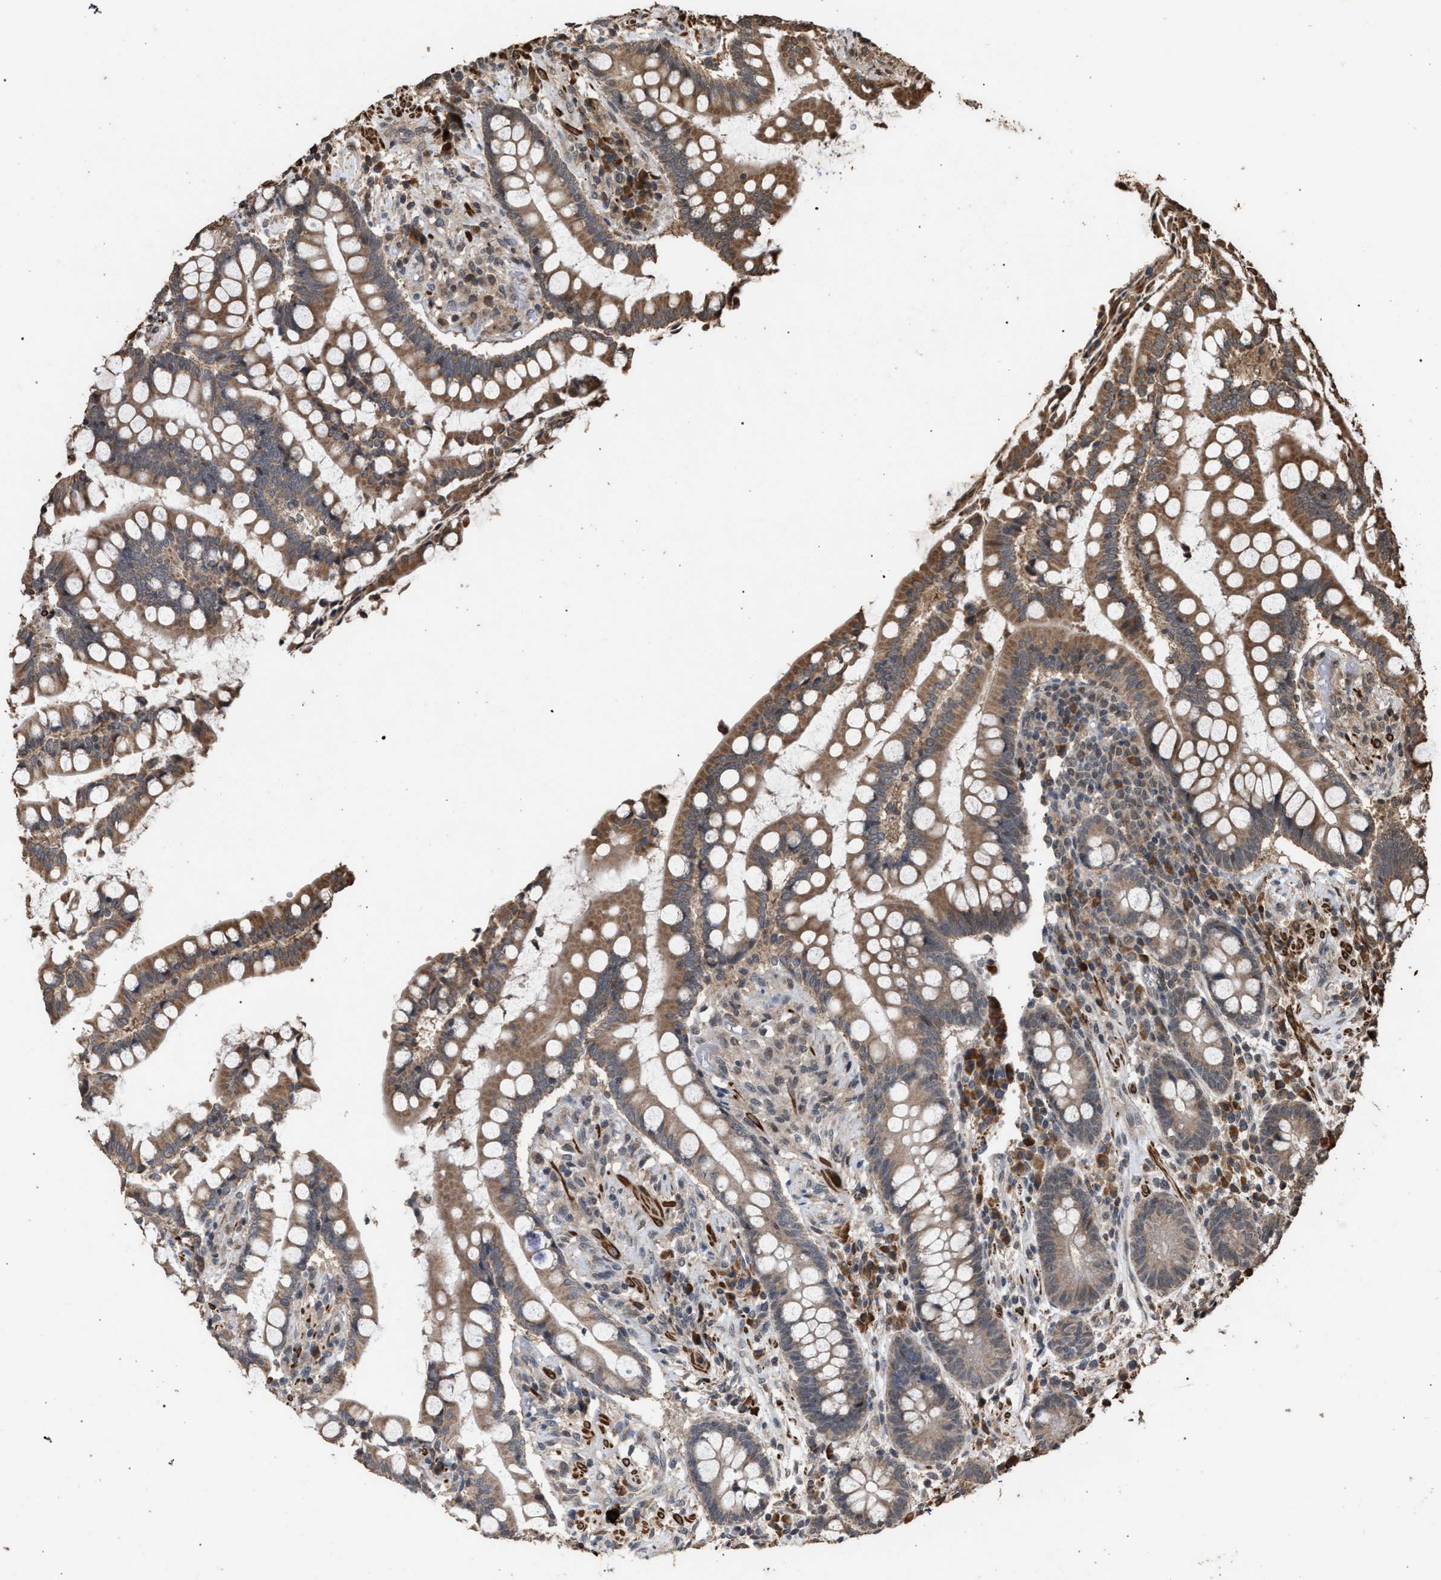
{"staining": {"intensity": "weak", "quantity": ">75%", "location": "cytoplasmic/membranous"}, "tissue": "colon", "cell_type": "Endothelial cells", "image_type": "normal", "snomed": [{"axis": "morphology", "description": "Normal tissue, NOS"}, {"axis": "topography", "description": "Colon"}], "caption": "Protein positivity by immunohistochemistry exhibits weak cytoplasmic/membranous positivity in approximately >75% of endothelial cells in normal colon. (DAB (3,3'-diaminobenzidine) = brown stain, brightfield microscopy at high magnification).", "gene": "NAA35", "patient": {"sex": "male", "age": 73}}